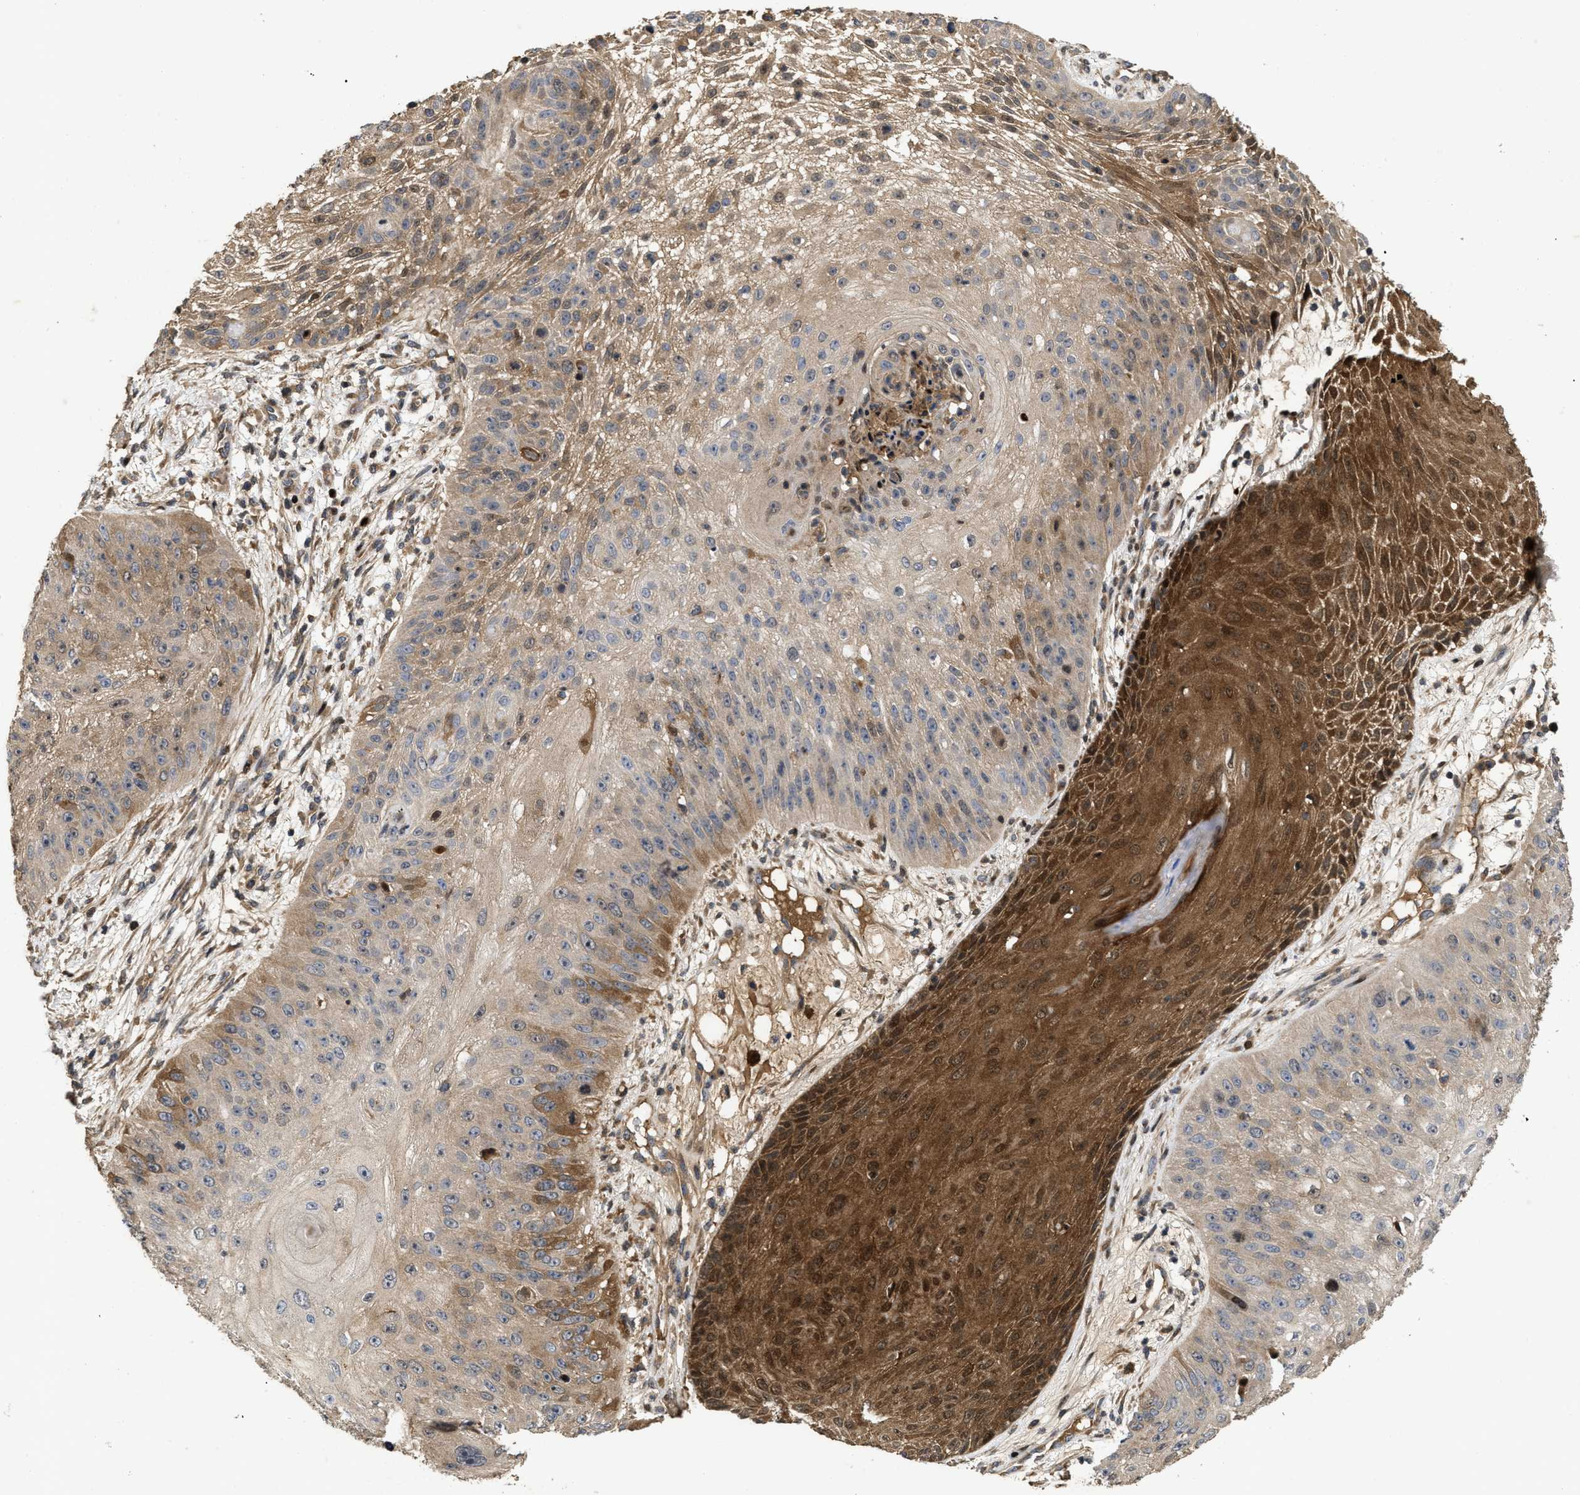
{"staining": {"intensity": "moderate", "quantity": "<25%", "location": "cytoplasmic/membranous"}, "tissue": "skin cancer", "cell_type": "Tumor cells", "image_type": "cancer", "snomed": [{"axis": "morphology", "description": "Squamous cell carcinoma, NOS"}, {"axis": "topography", "description": "Skin"}], "caption": "IHC micrograph of neoplastic tissue: human skin cancer stained using immunohistochemistry (IHC) exhibits low levels of moderate protein expression localized specifically in the cytoplasmic/membranous of tumor cells, appearing as a cytoplasmic/membranous brown color.", "gene": "CBR3", "patient": {"sex": "female", "age": 80}}